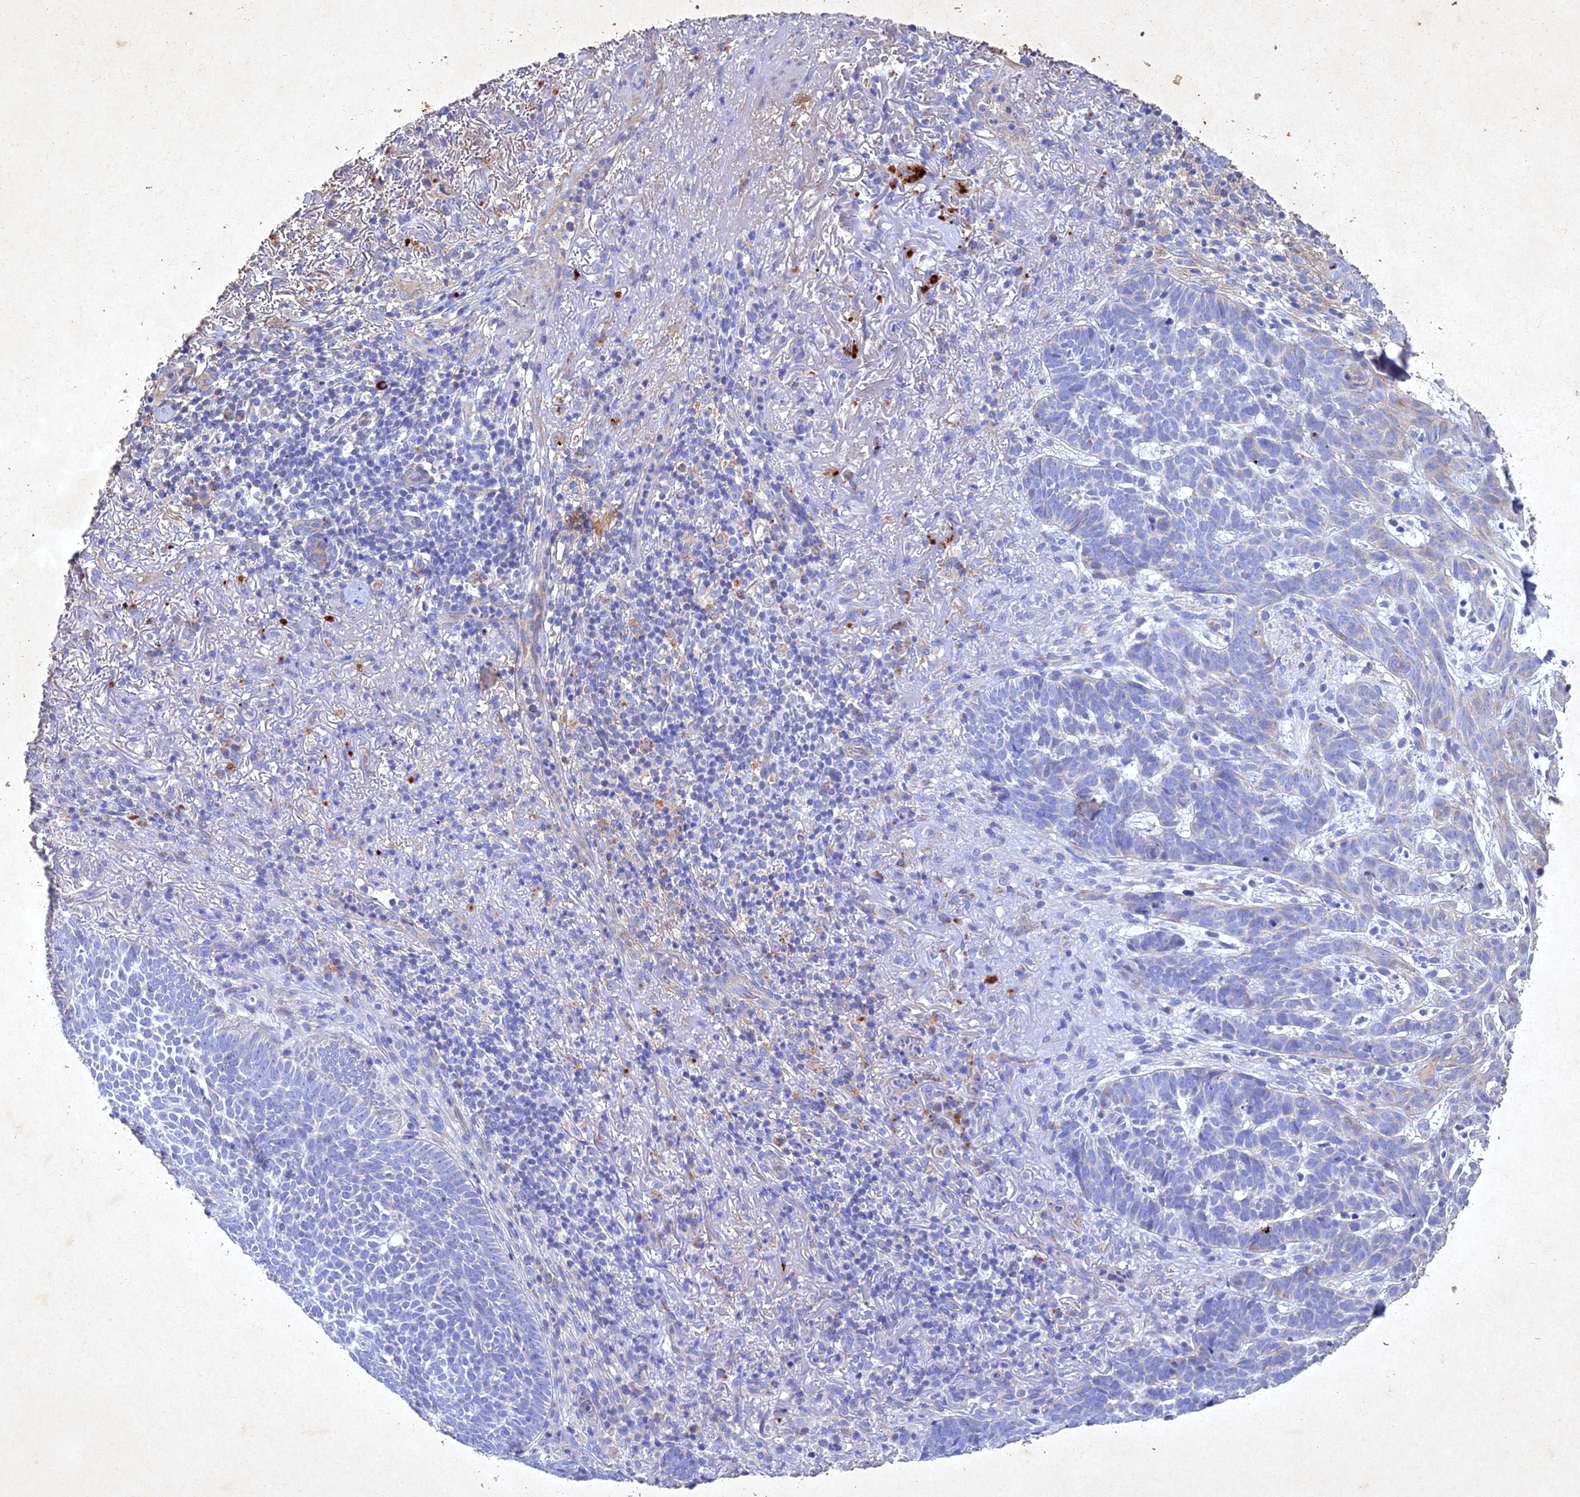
{"staining": {"intensity": "negative", "quantity": "none", "location": "none"}, "tissue": "skin cancer", "cell_type": "Tumor cells", "image_type": "cancer", "snomed": [{"axis": "morphology", "description": "Basal cell carcinoma"}, {"axis": "topography", "description": "Skin"}], "caption": "Immunohistochemistry micrograph of neoplastic tissue: human basal cell carcinoma (skin) stained with DAB shows no significant protein staining in tumor cells.", "gene": "NDUFV1", "patient": {"sex": "female", "age": 78}}